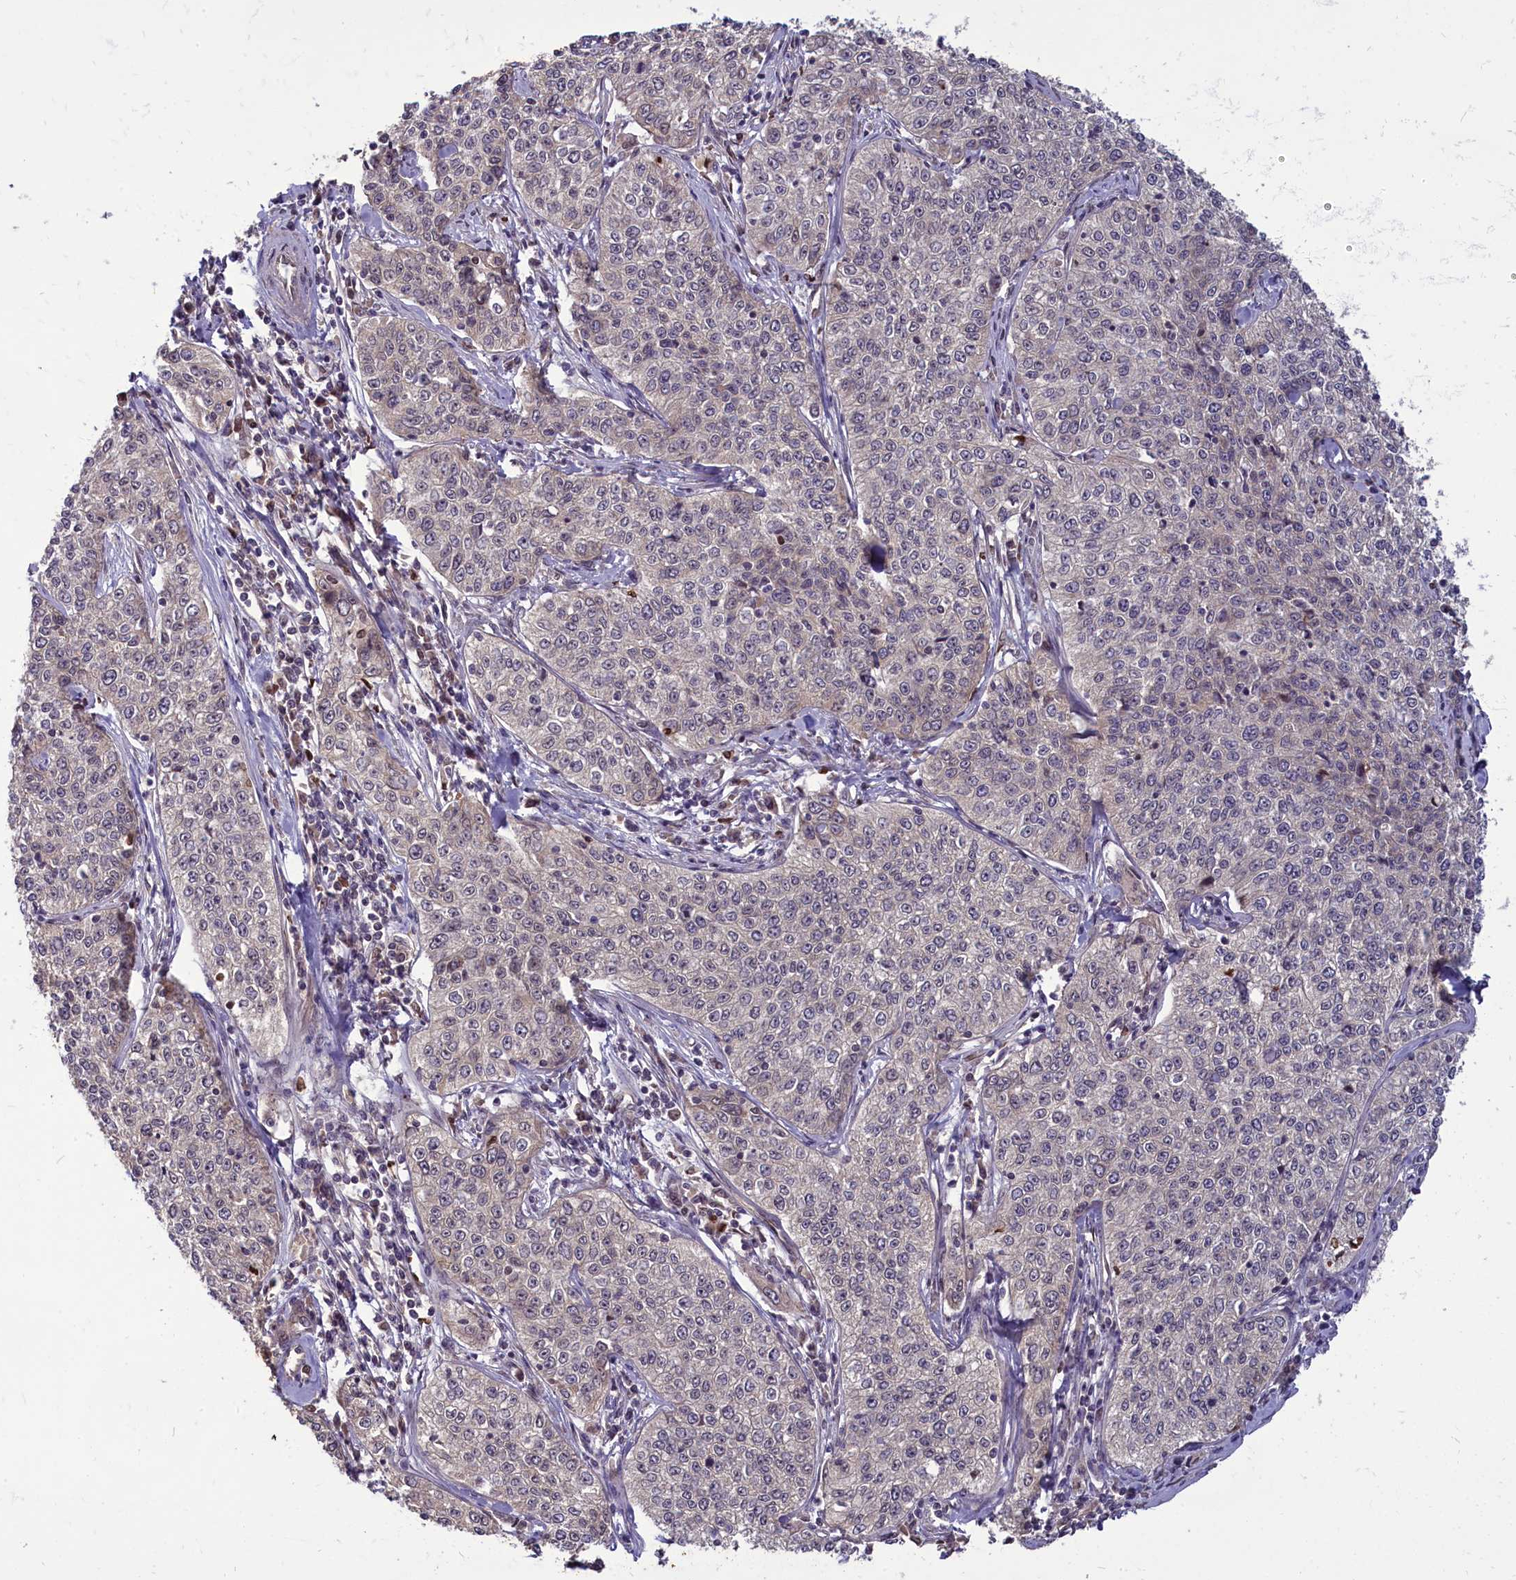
{"staining": {"intensity": "negative", "quantity": "none", "location": "none"}, "tissue": "cervical cancer", "cell_type": "Tumor cells", "image_type": "cancer", "snomed": [{"axis": "morphology", "description": "Squamous cell carcinoma, NOS"}, {"axis": "topography", "description": "Cervix"}], "caption": "This is an immunohistochemistry (IHC) histopathology image of squamous cell carcinoma (cervical). There is no expression in tumor cells.", "gene": "MYCBP", "patient": {"sex": "female", "age": 35}}